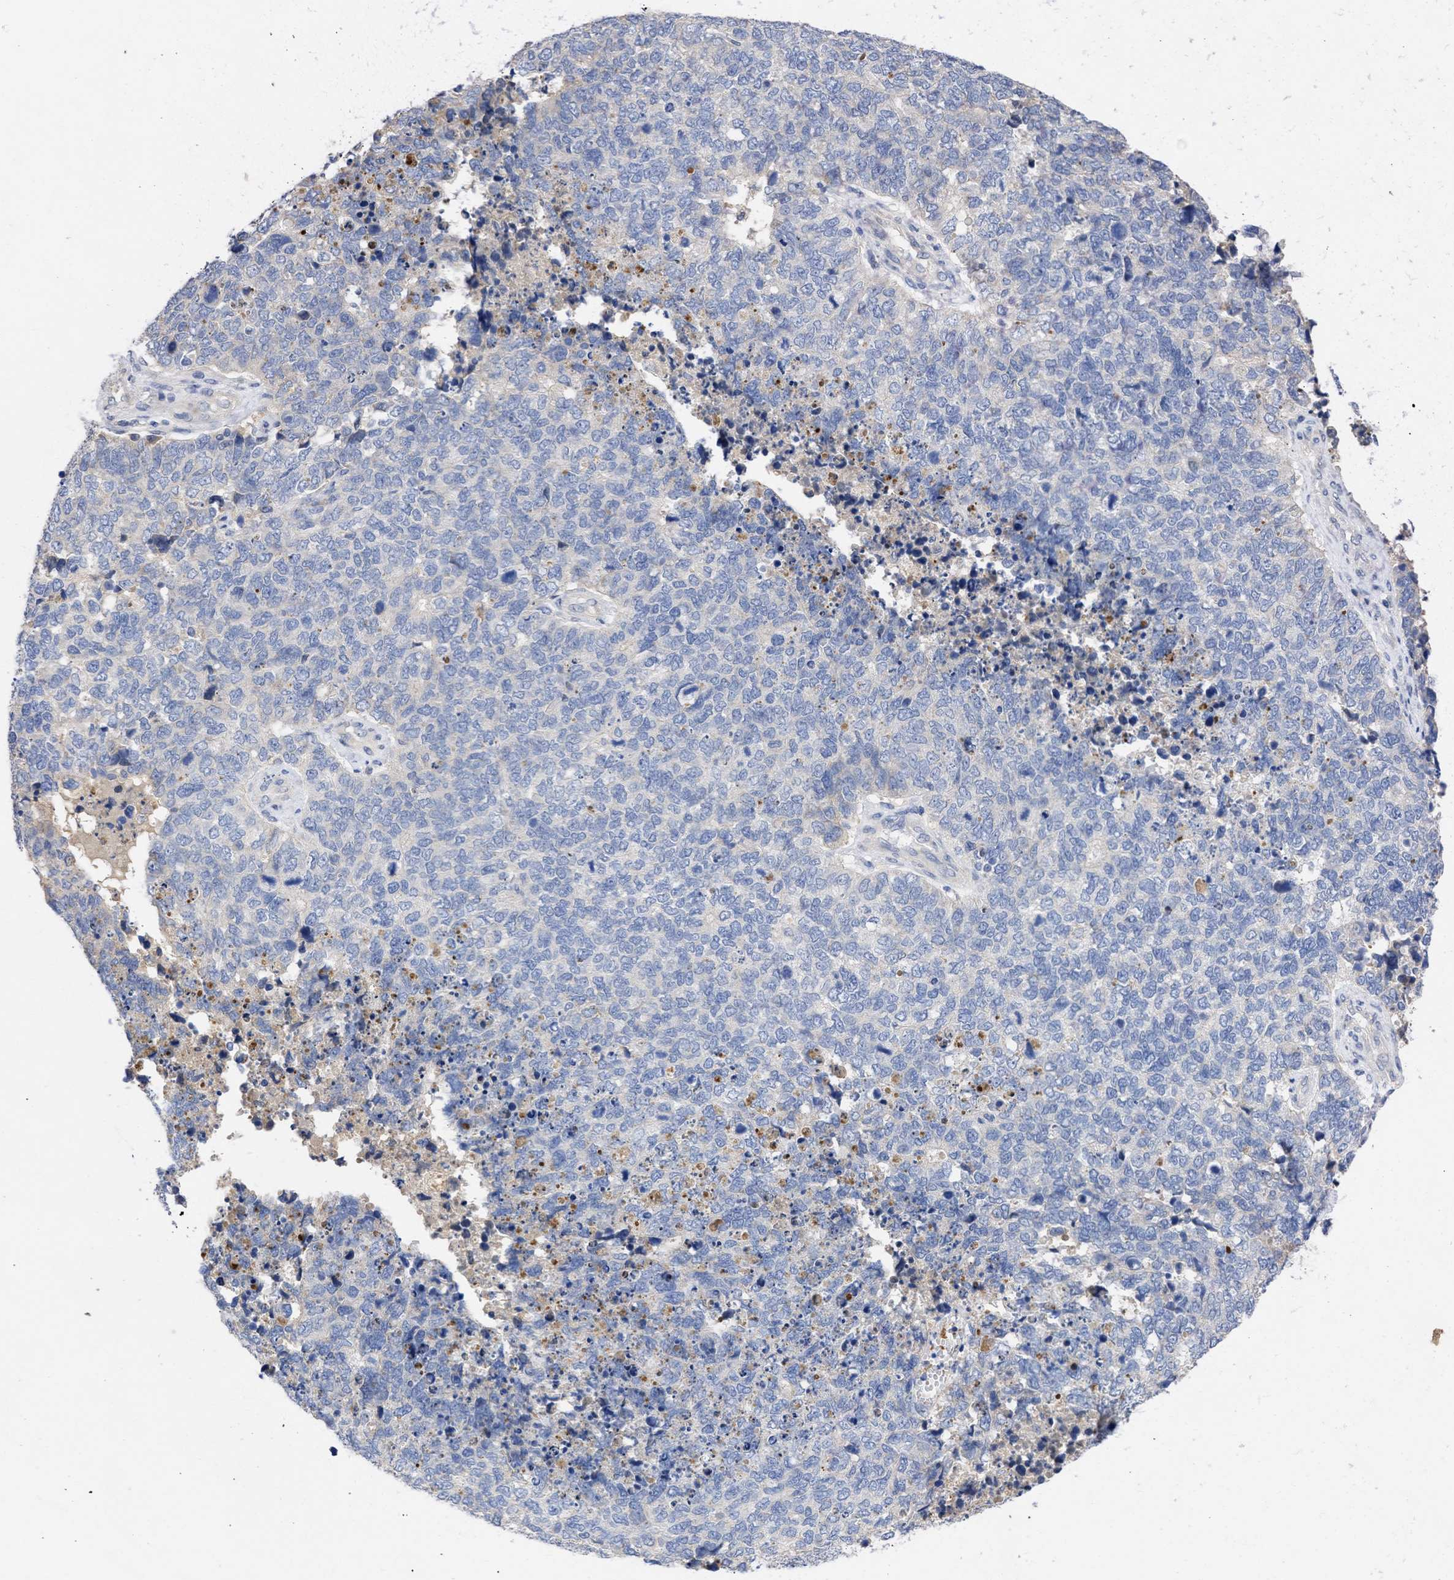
{"staining": {"intensity": "negative", "quantity": "none", "location": "none"}, "tissue": "cervical cancer", "cell_type": "Tumor cells", "image_type": "cancer", "snomed": [{"axis": "morphology", "description": "Squamous cell carcinoma, NOS"}, {"axis": "topography", "description": "Cervix"}], "caption": "IHC photomicrograph of neoplastic tissue: human cervical cancer (squamous cell carcinoma) stained with DAB reveals no significant protein expression in tumor cells. The staining was performed using DAB to visualize the protein expression in brown, while the nuclei were stained in blue with hematoxylin (Magnification: 20x).", "gene": "ARHGEF4", "patient": {"sex": "female", "age": 63}}